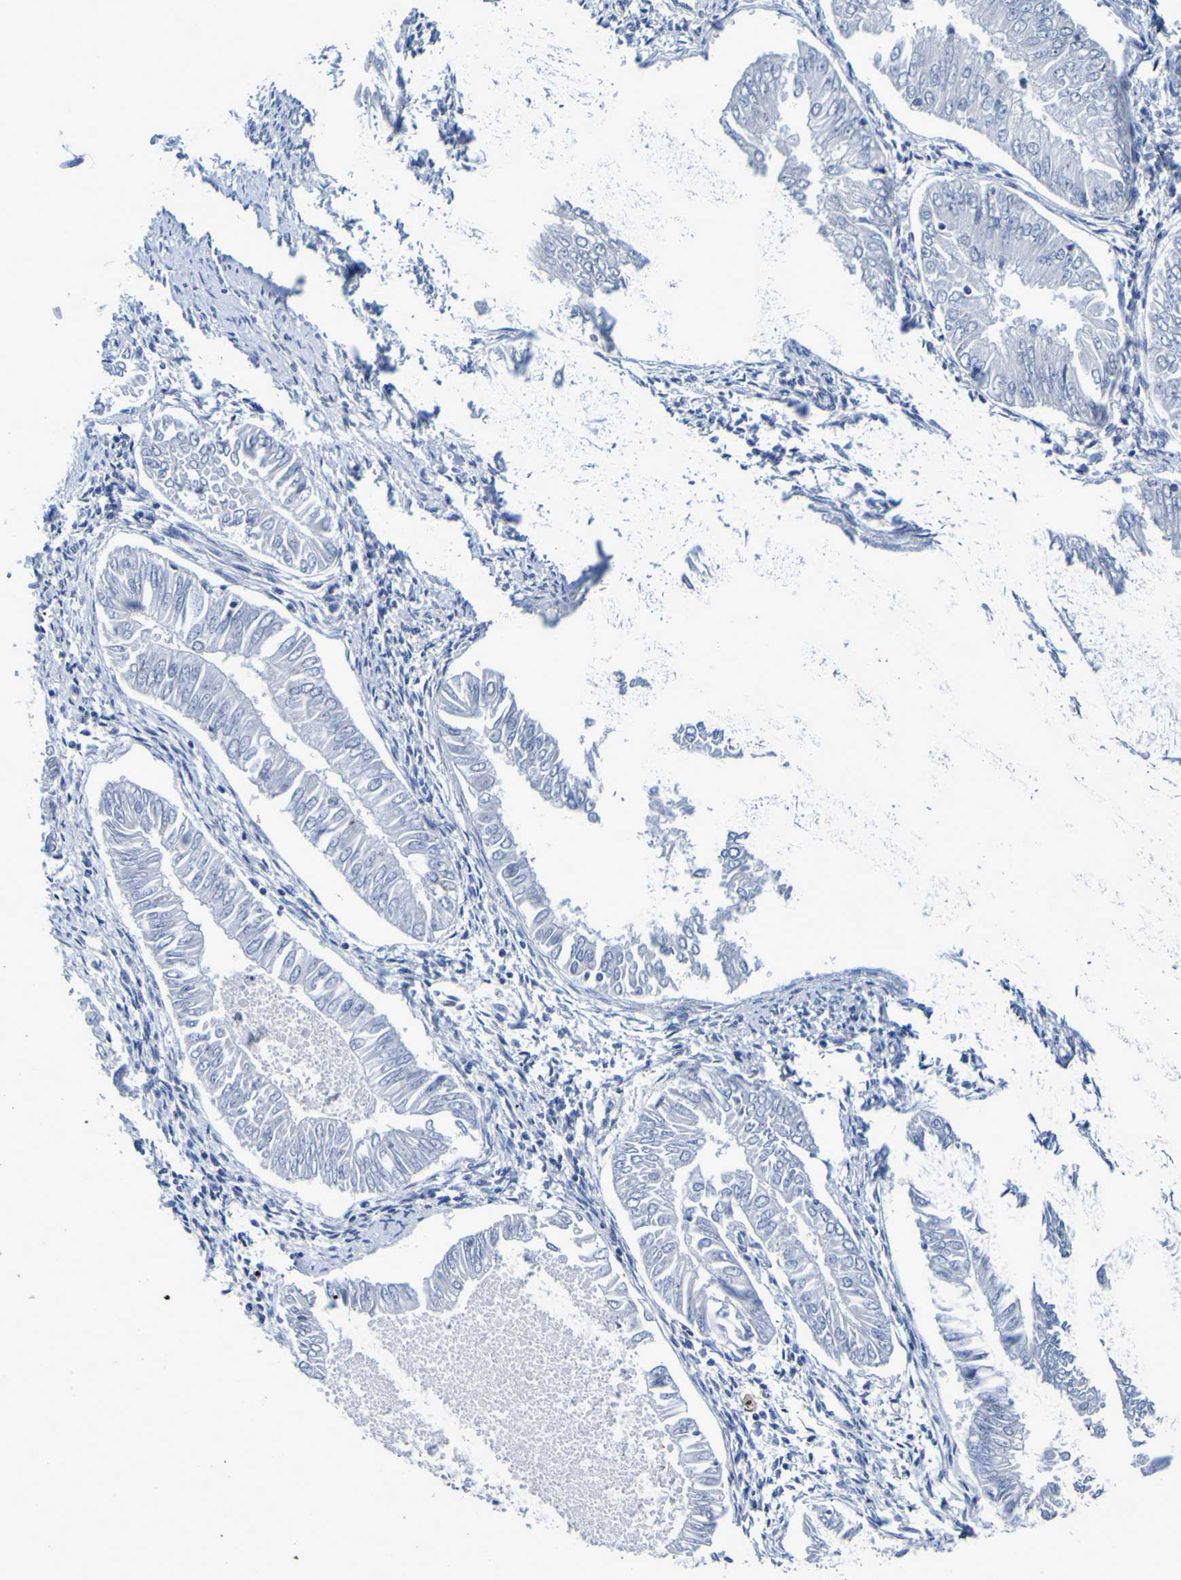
{"staining": {"intensity": "negative", "quantity": "none", "location": "none"}, "tissue": "endometrial cancer", "cell_type": "Tumor cells", "image_type": "cancer", "snomed": [{"axis": "morphology", "description": "Adenocarcinoma, NOS"}, {"axis": "topography", "description": "Endometrium"}], "caption": "The IHC photomicrograph has no significant expression in tumor cells of adenocarcinoma (endometrial) tissue.", "gene": "VMA21", "patient": {"sex": "female", "age": 53}}